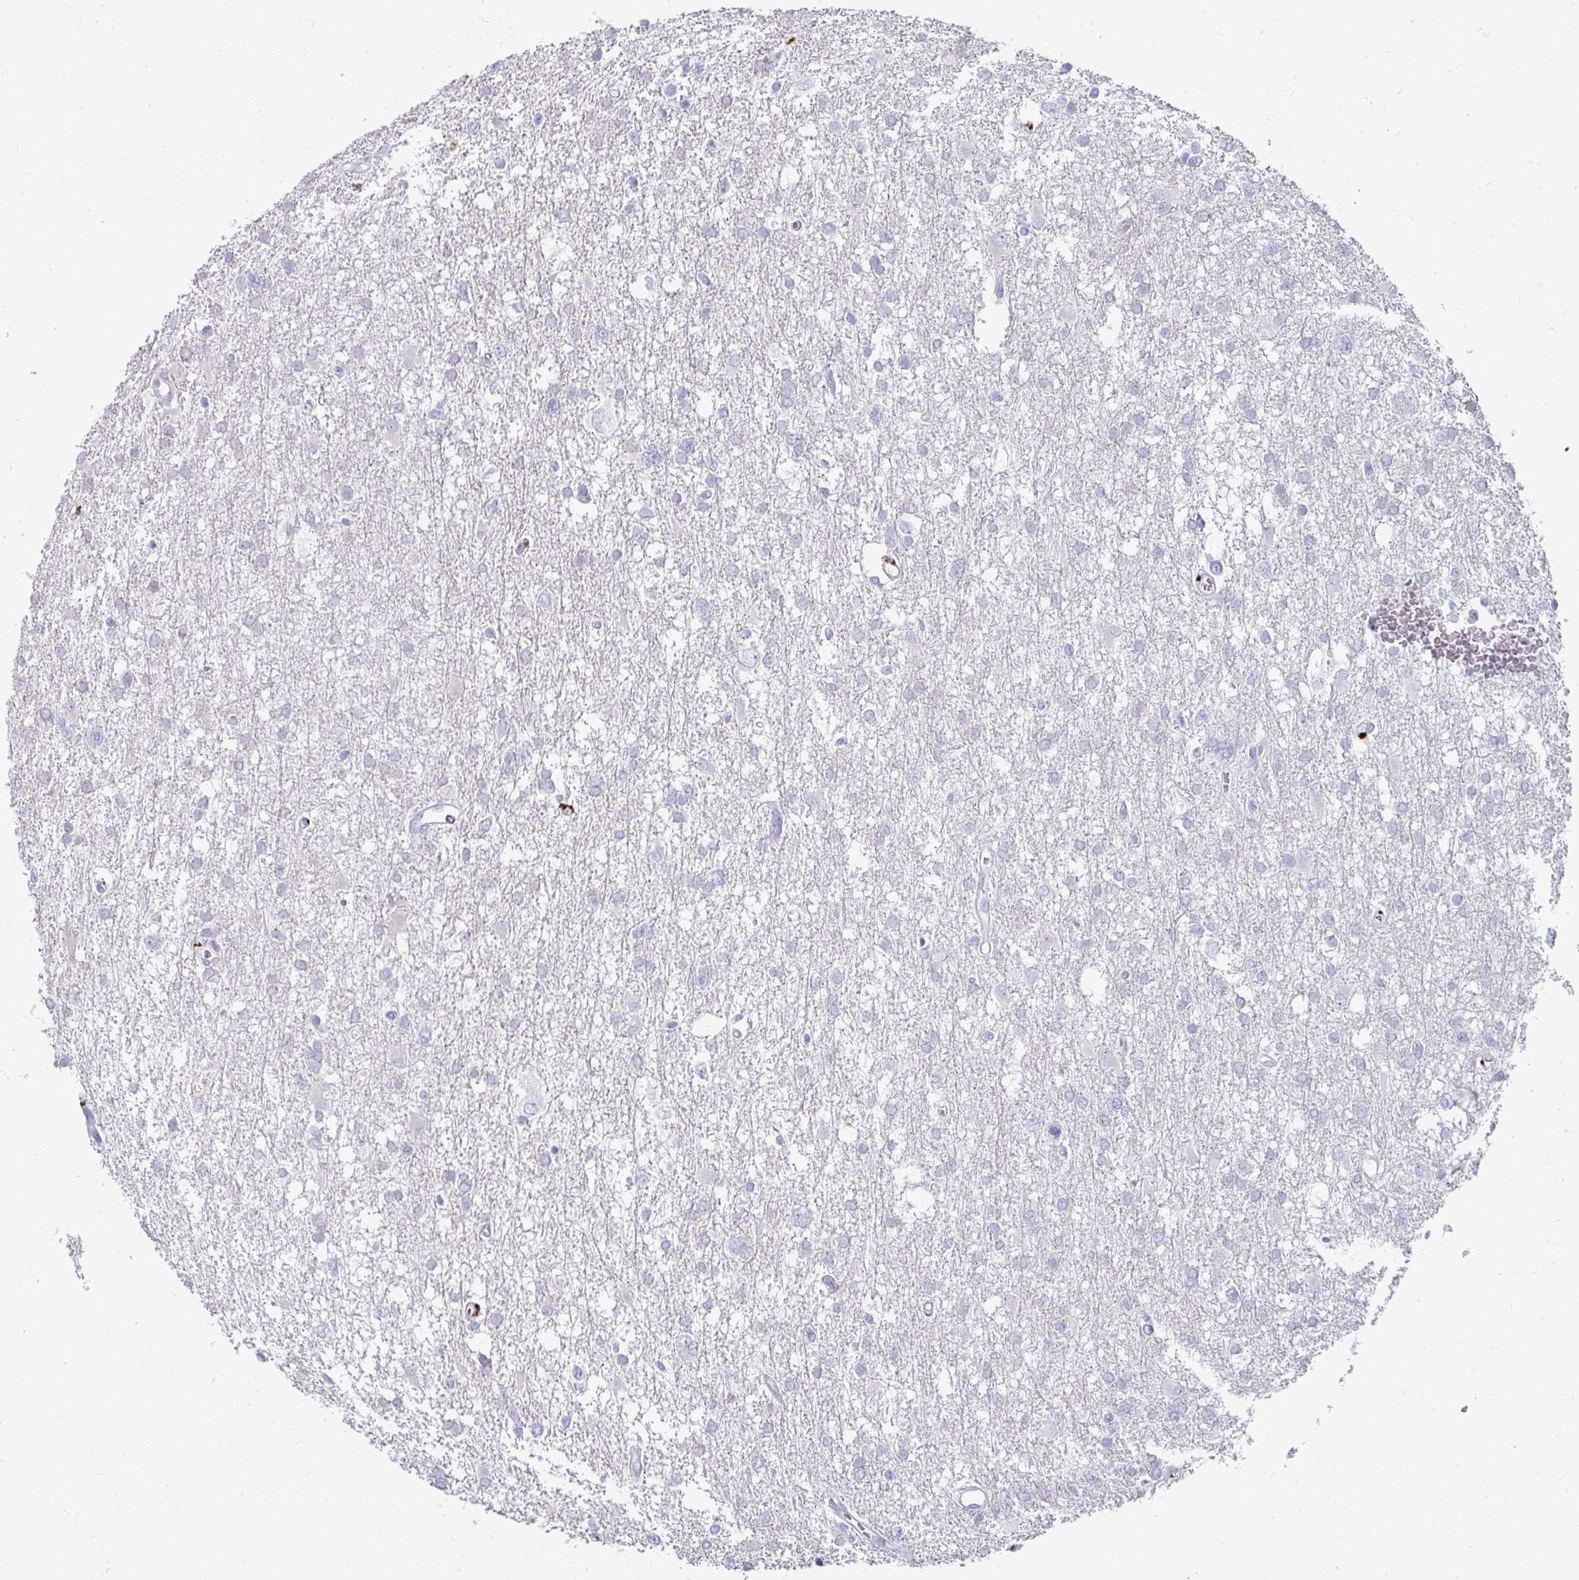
{"staining": {"intensity": "negative", "quantity": "none", "location": "none"}, "tissue": "glioma", "cell_type": "Tumor cells", "image_type": "cancer", "snomed": [{"axis": "morphology", "description": "Glioma, malignant, High grade"}, {"axis": "topography", "description": "Brain"}], "caption": "This is an immunohistochemistry photomicrograph of malignant high-grade glioma. There is no staining in tumor cells.", "gene": "CD163", "patient": {"sex": "male", "age": 61}}